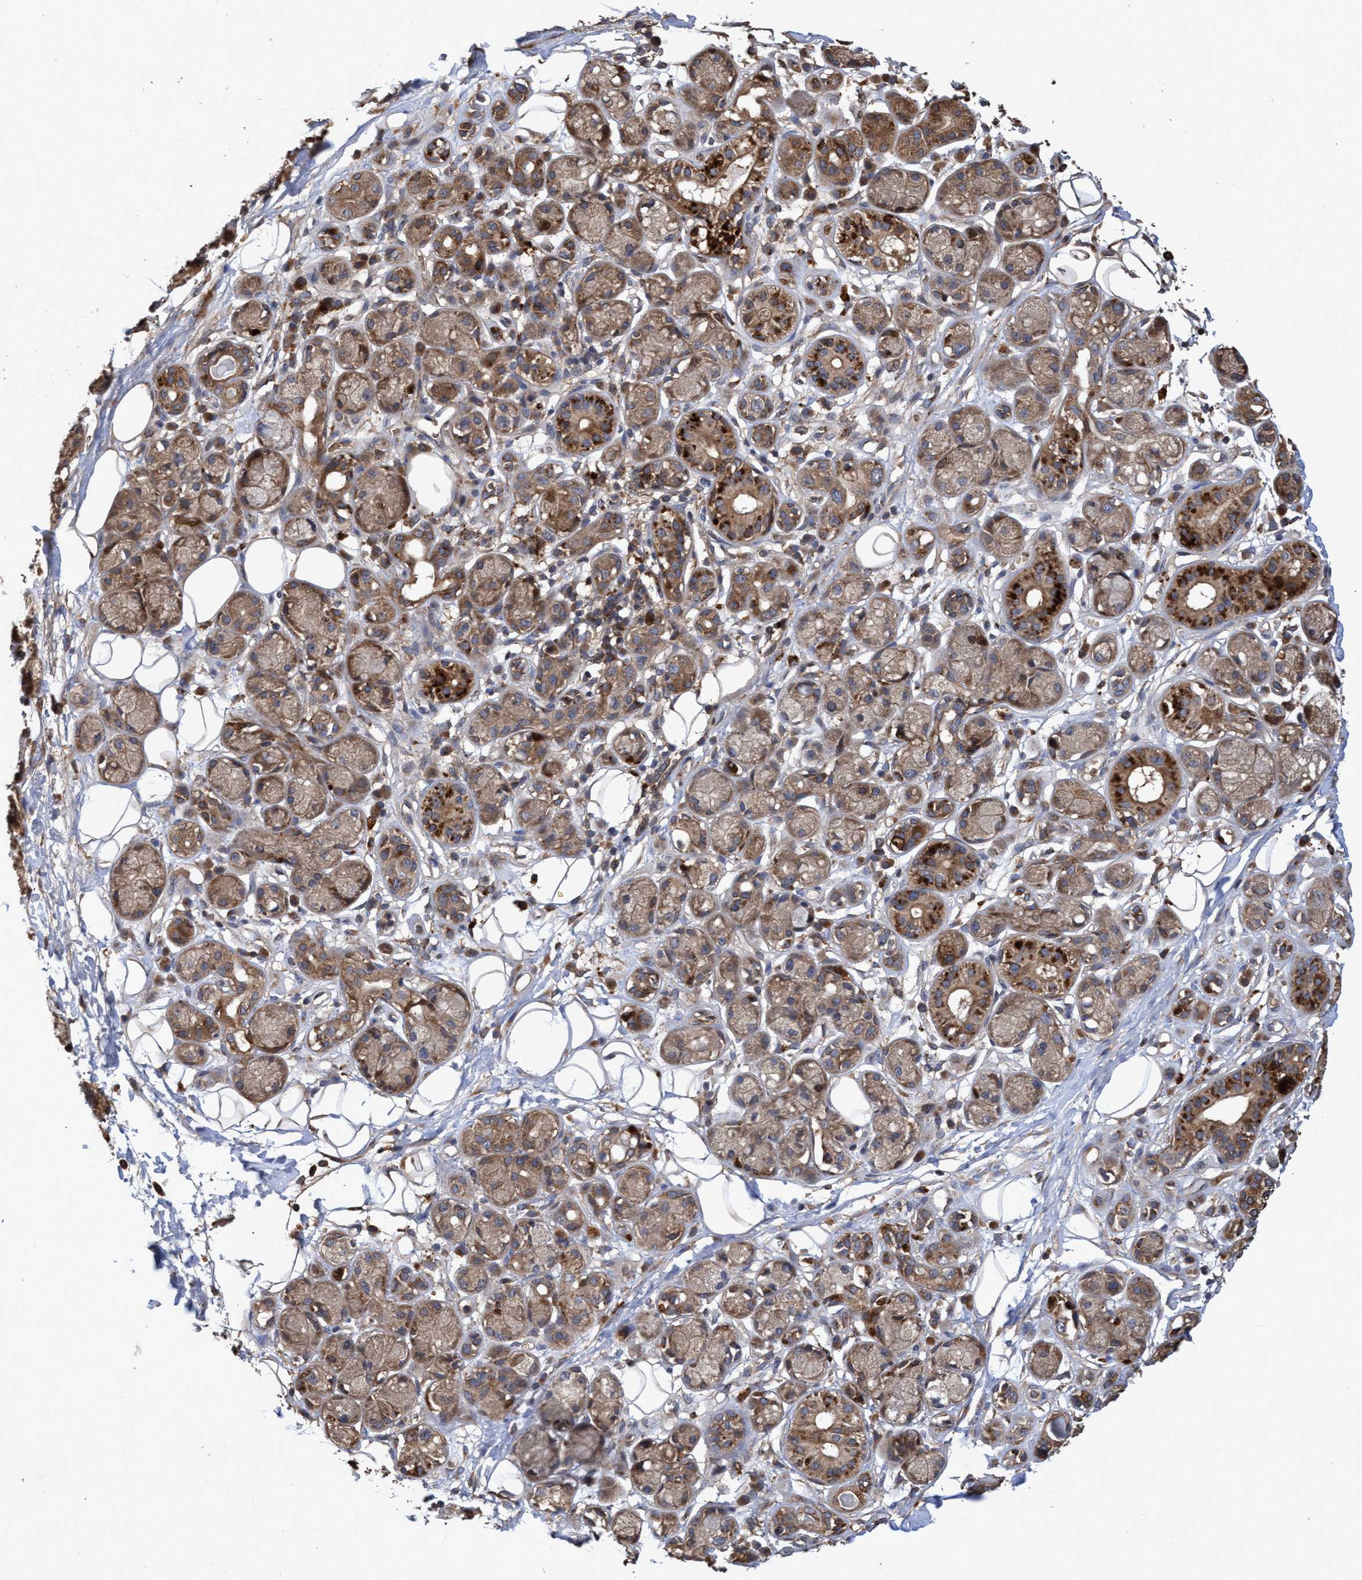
{"staining": {"intensity": "moderate", "quantity": ">75%", "location": "cytoplasmic/membranous"}, "tissue": "adipose tissue", "cell_type": "Adipocytes", "image_type": "normal", "snomed": [{"axis": "morphology", "description": "Normal tissue, NOS"}, {"axis": "morphology", "description": "Inflammation, NOS"}, {"axis": "topography", "description": "Salivary gland"}, {"axis": "topography", "description": "Peripheral nerve tissue"}], "caption": "A micrograph showing moderate cytoplasmic/membranous positivity in approximately >75% of adipocytes in unremarkable adipose tissue, as visualized by brown immunohistochemical staining.", "gene": "CHMP6", "patient": {"sex": "female", "age": 75}}